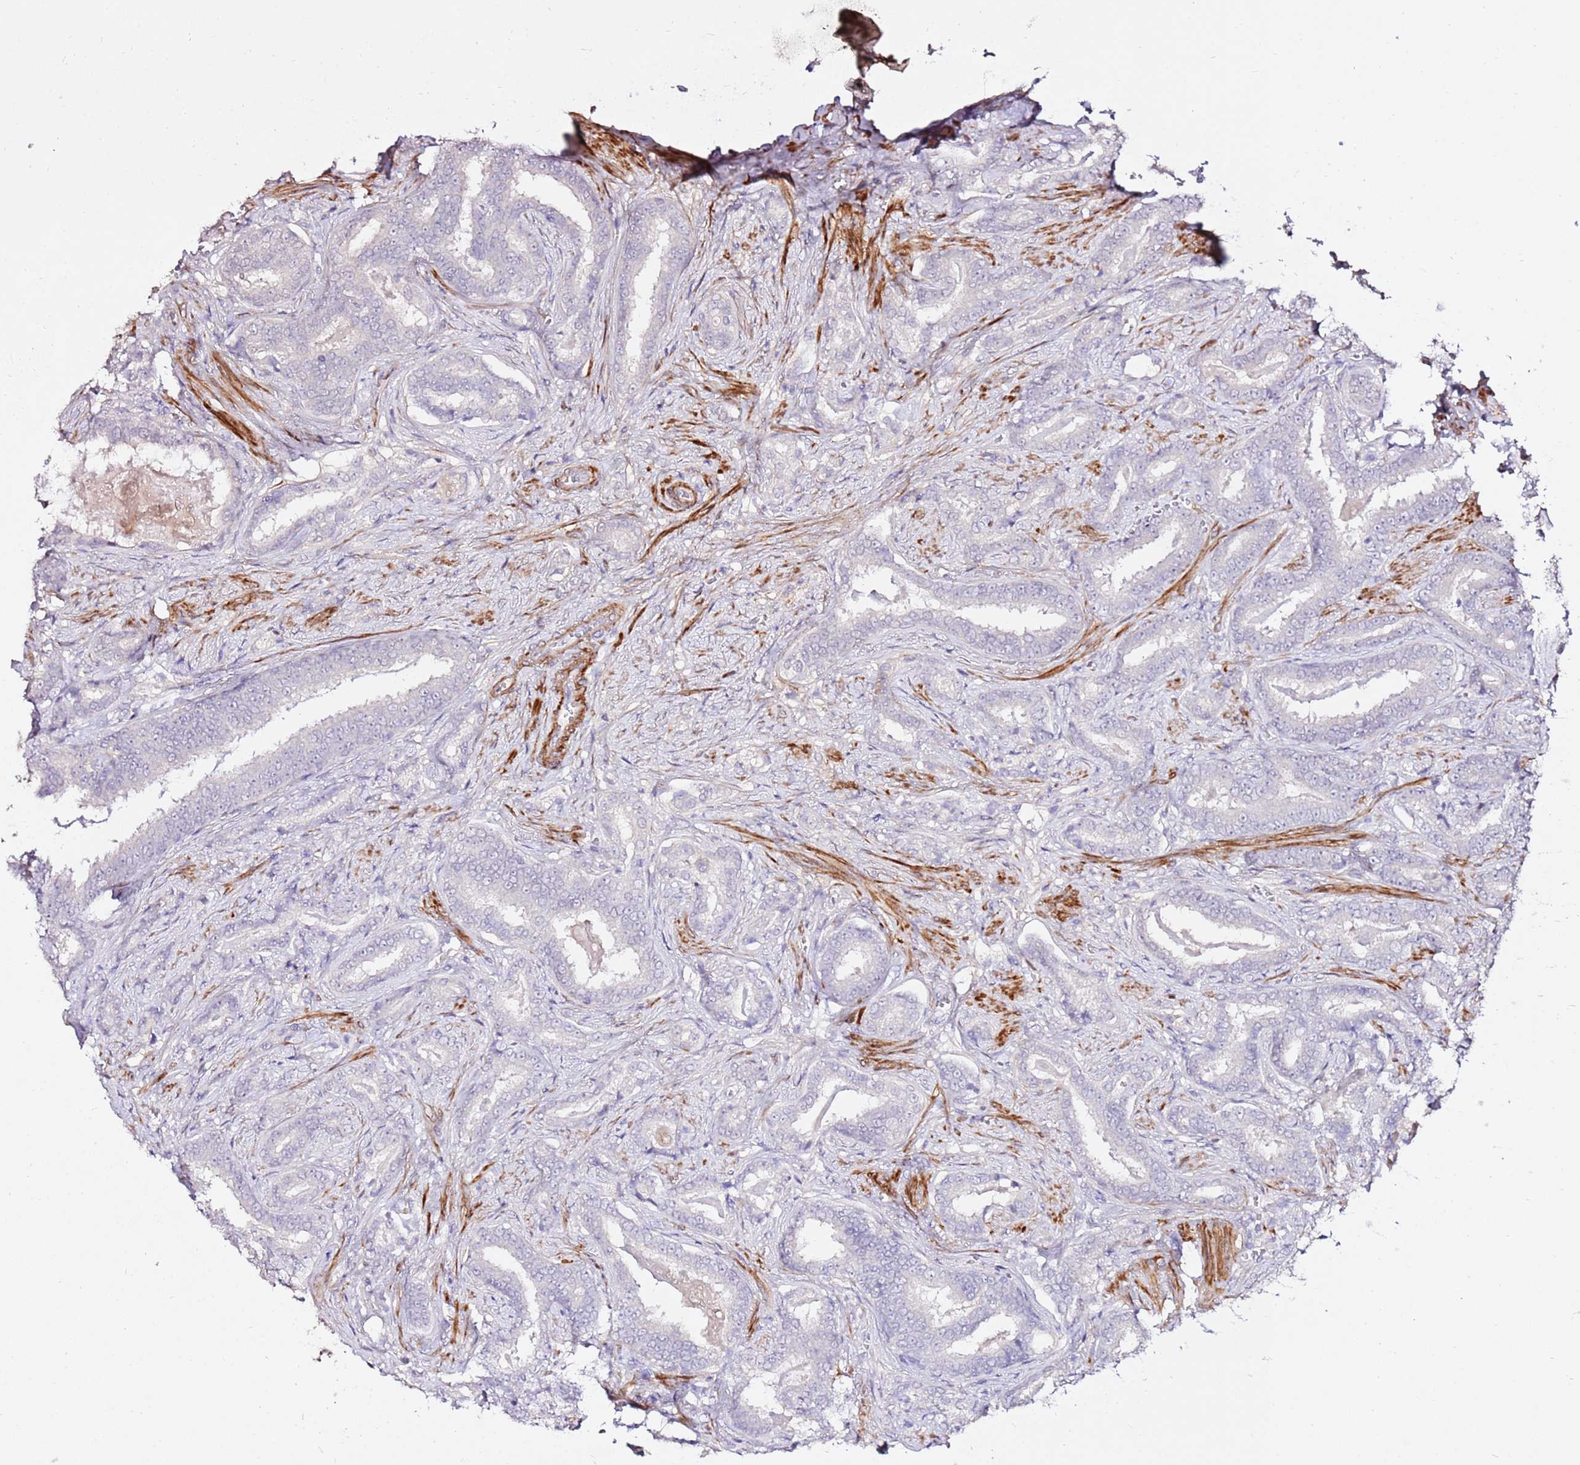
{"staining": {"intensity": "negative", "quantity": "none", "location": "none"}, "tissue": "prostate cancer", "cell_type": "Tumor cells", "image_type": "cancer", "snomed": [{"axis": "morphology", "description": "Adenocarcinoma, High grade"}, {"axis": "topography", "description": "Prostate"}], "caption": "IHC of prostate high-grade adenocarcinoma displays no staining in tumor cells.", "gene": "ART5", "patient": {"sex": "male", "age": 67}}